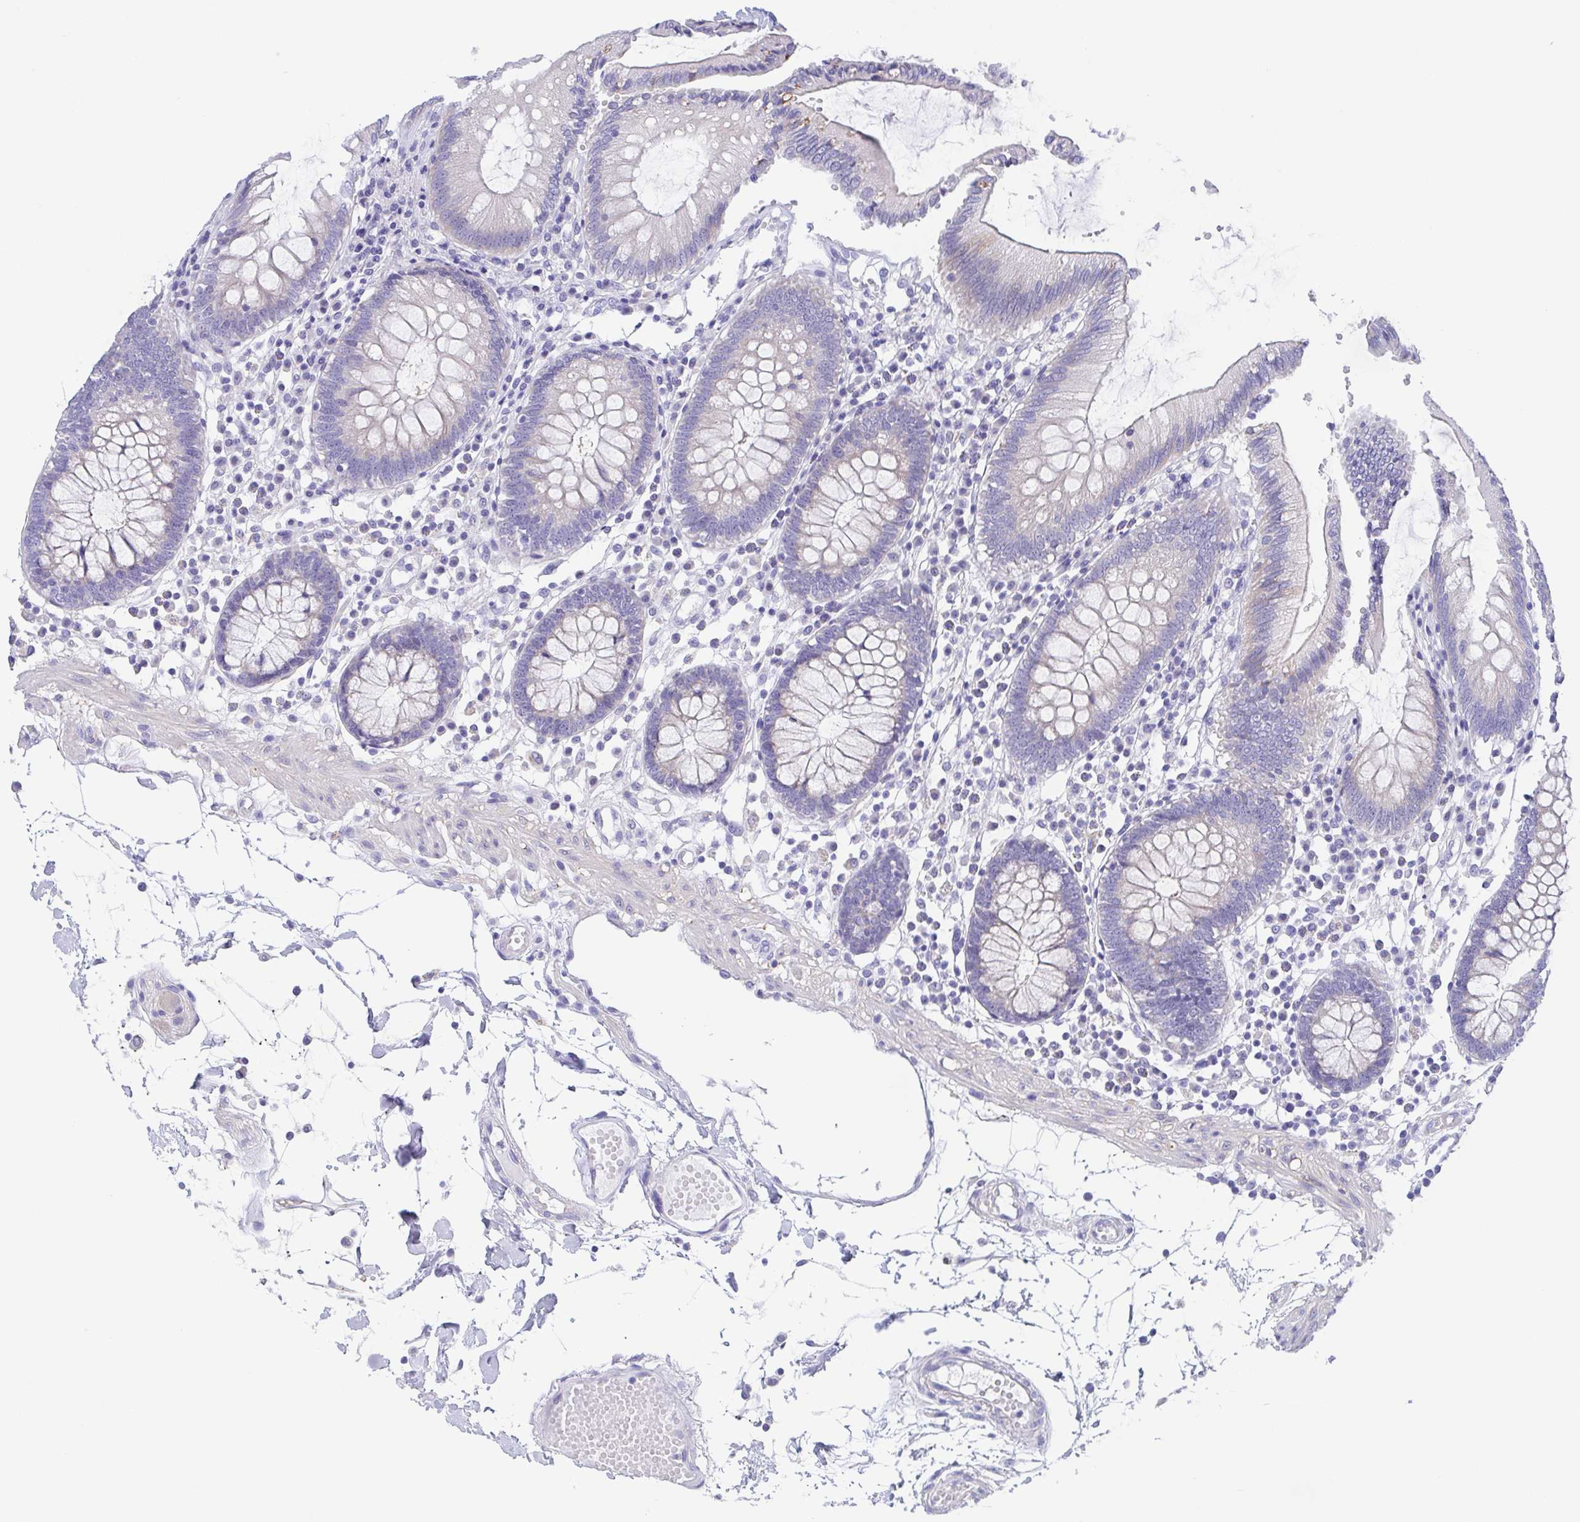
{"staining": {"intensity": "negative", "quantity": "none", "location": "none"}, "tissue": "colon", "cell_type": "Endothelial cells", "image_type": "normal", "snomed": [{"axis": "morphology", "description": "Normal tissue, NOS"}, {"axis": "morphology", "description": "Adenocarcinoma, NOS"}, {"axis": "topography", "description": "Colon"}], "caption": "An image of colon stained for a protein exhibits no brown staining in endothelial cells.", "gene": "MUCL3", "patient": {"sex": "male", "age": 83}}